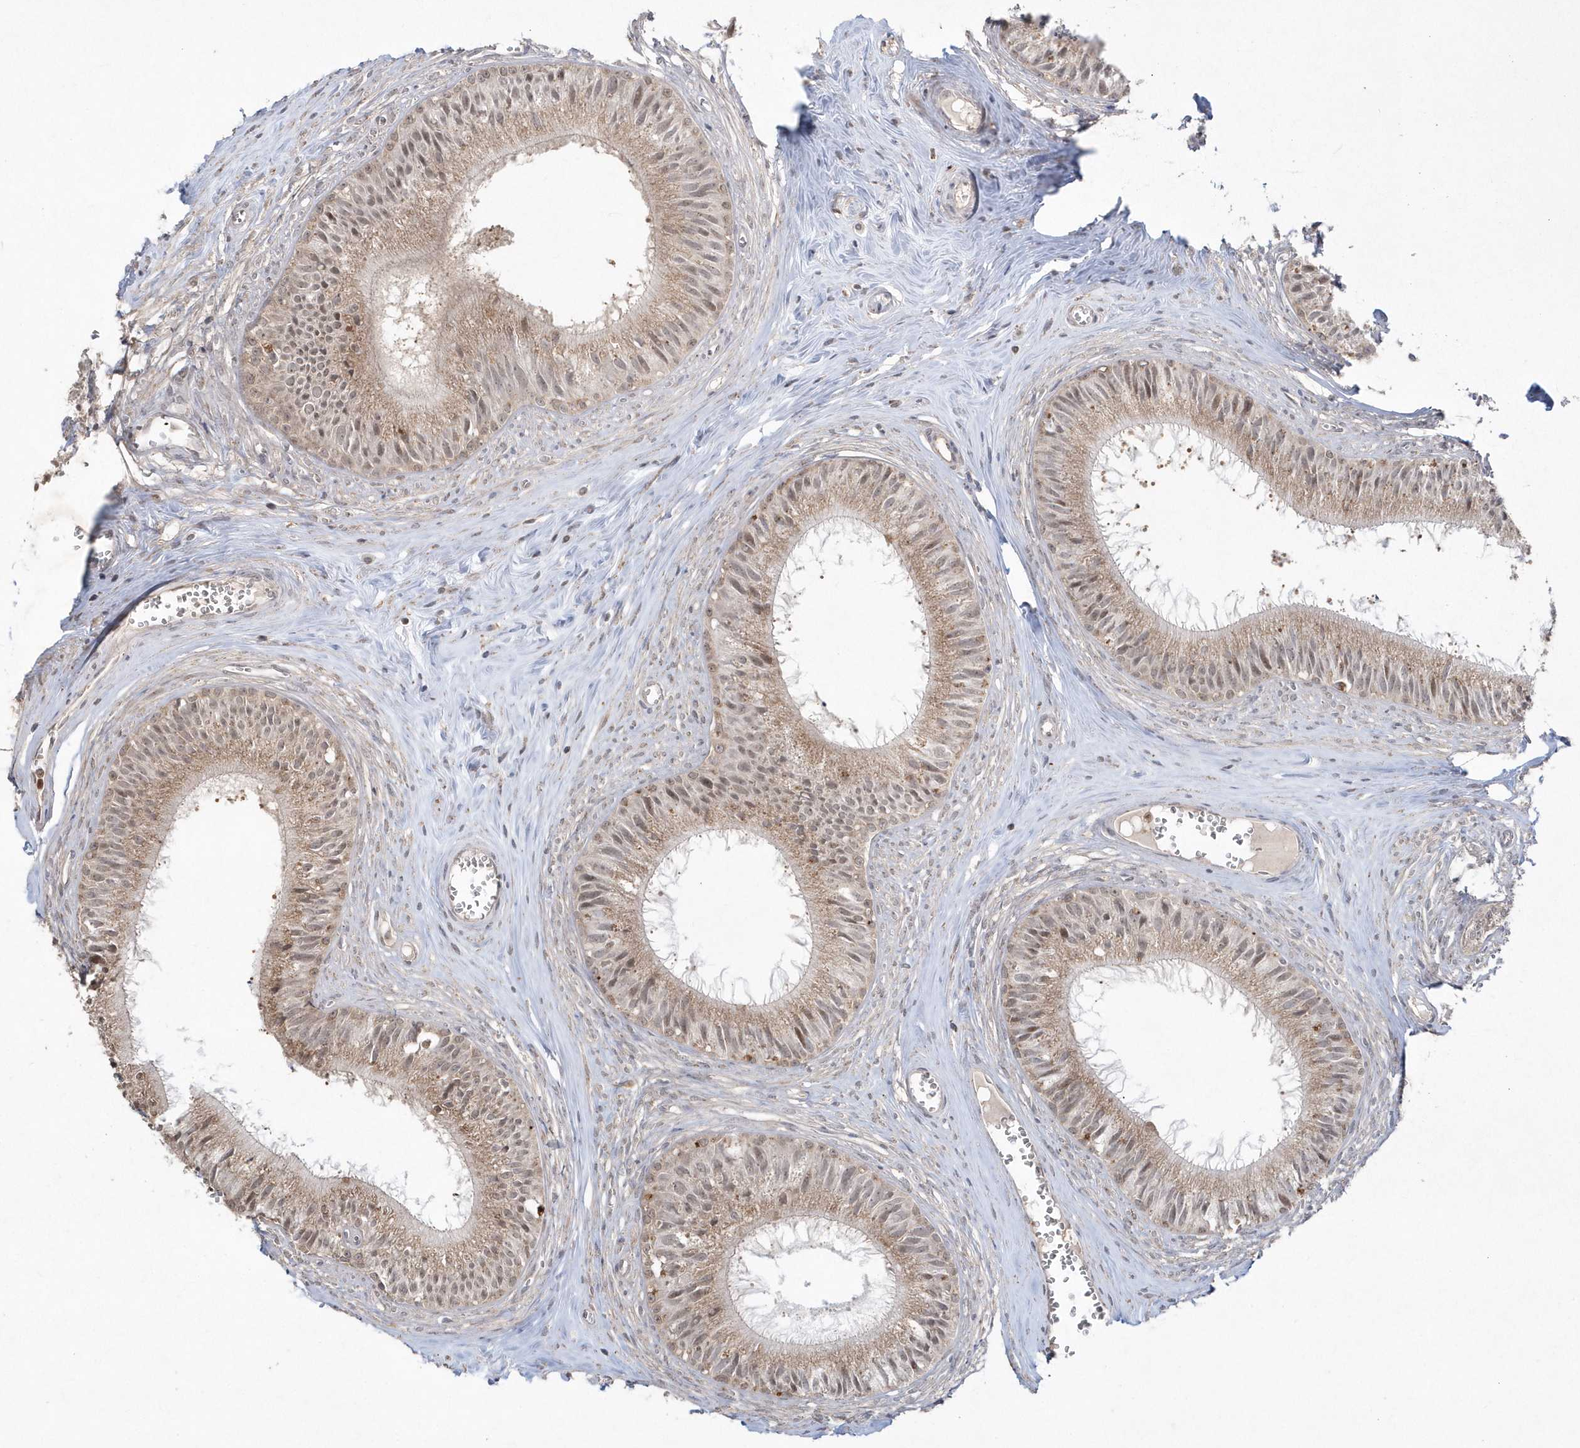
{"staining": {"intensity": "moderate", "quantity": ">75%", "location": "cytoplasmic/membranous,nuclear"}, "tissue": "epididymis", "cell_type": "Glandular cells", "image_type": "normal", "snomed": [{"axis": "morphology", "description": "Normal tissue, NOS"}, {"axis": "topography", "description": "Epididymis"}], "caption": "IHC micrograph of unremarkable epididymis: epididymis stained using immunohistochemistry (IHC) displays medium levels of moderate protein expression localized specifically in the cytoplasmic/membranous,nuclear of glandular cells, appearing as a cytoplasmic/membranous,nuclear brown color.", "gene": "GEMIN6", "patient": {"sex": "male", "age": 36}}